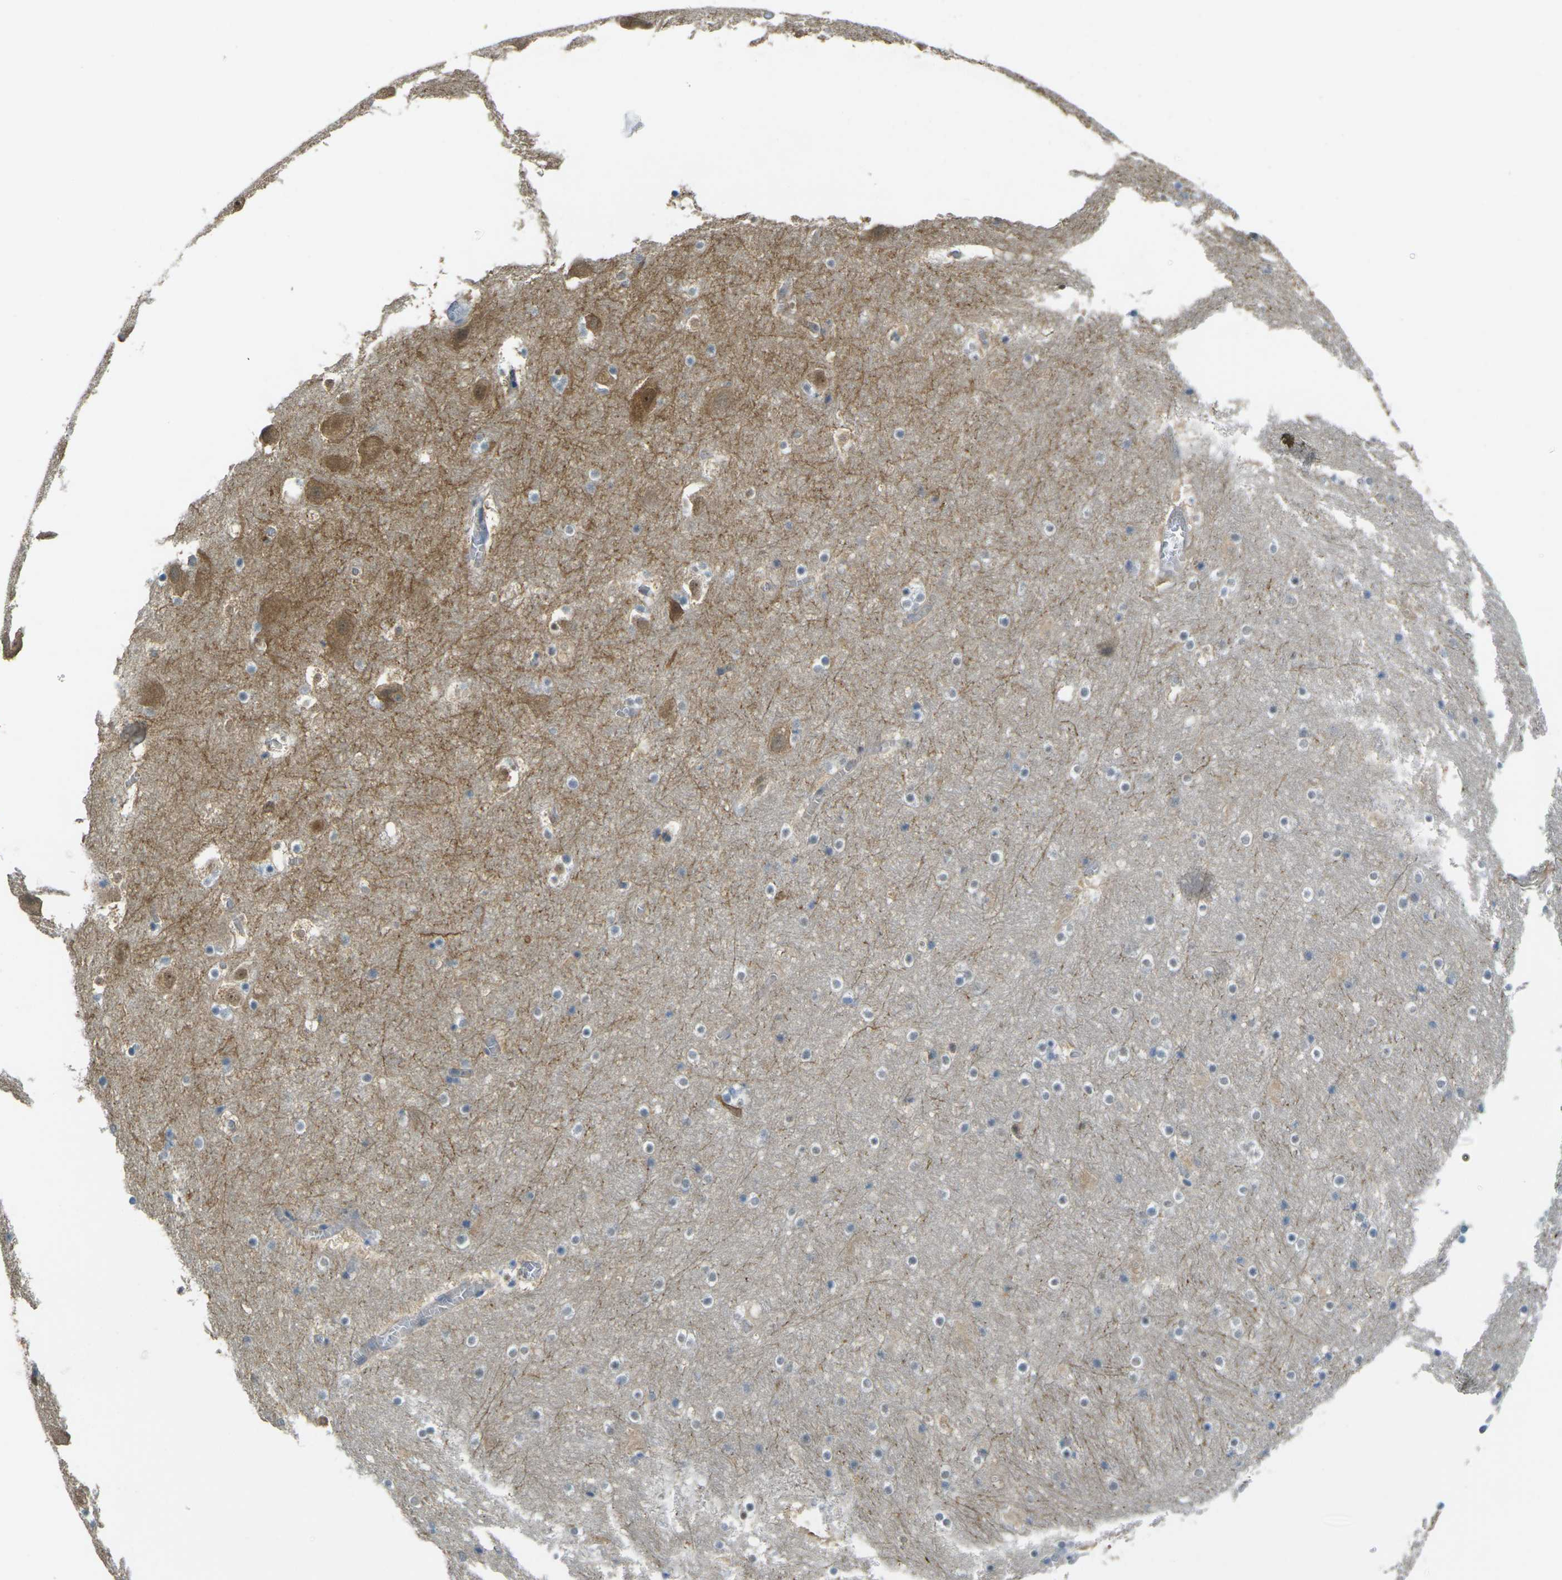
{"staining": {"intensity": "negative", "quantity": "none", "location": "none"}, "tissue": "hippocampus", "cell_type": "Glial cells", "image_type": "normal", "snomed": [{"axis": "morphology", "description": "Normal tissue, NOS"}, {"axis": "topography", "description": "Hippocampus"}], "caption": "Immunohistochemistry micrograph of unremarkable hippocampus stained for a protein (brown), which demonstrates no staining in glial cells.", "gene": "SPTBN2", "patient": {"sex": "male", "age": 45}}